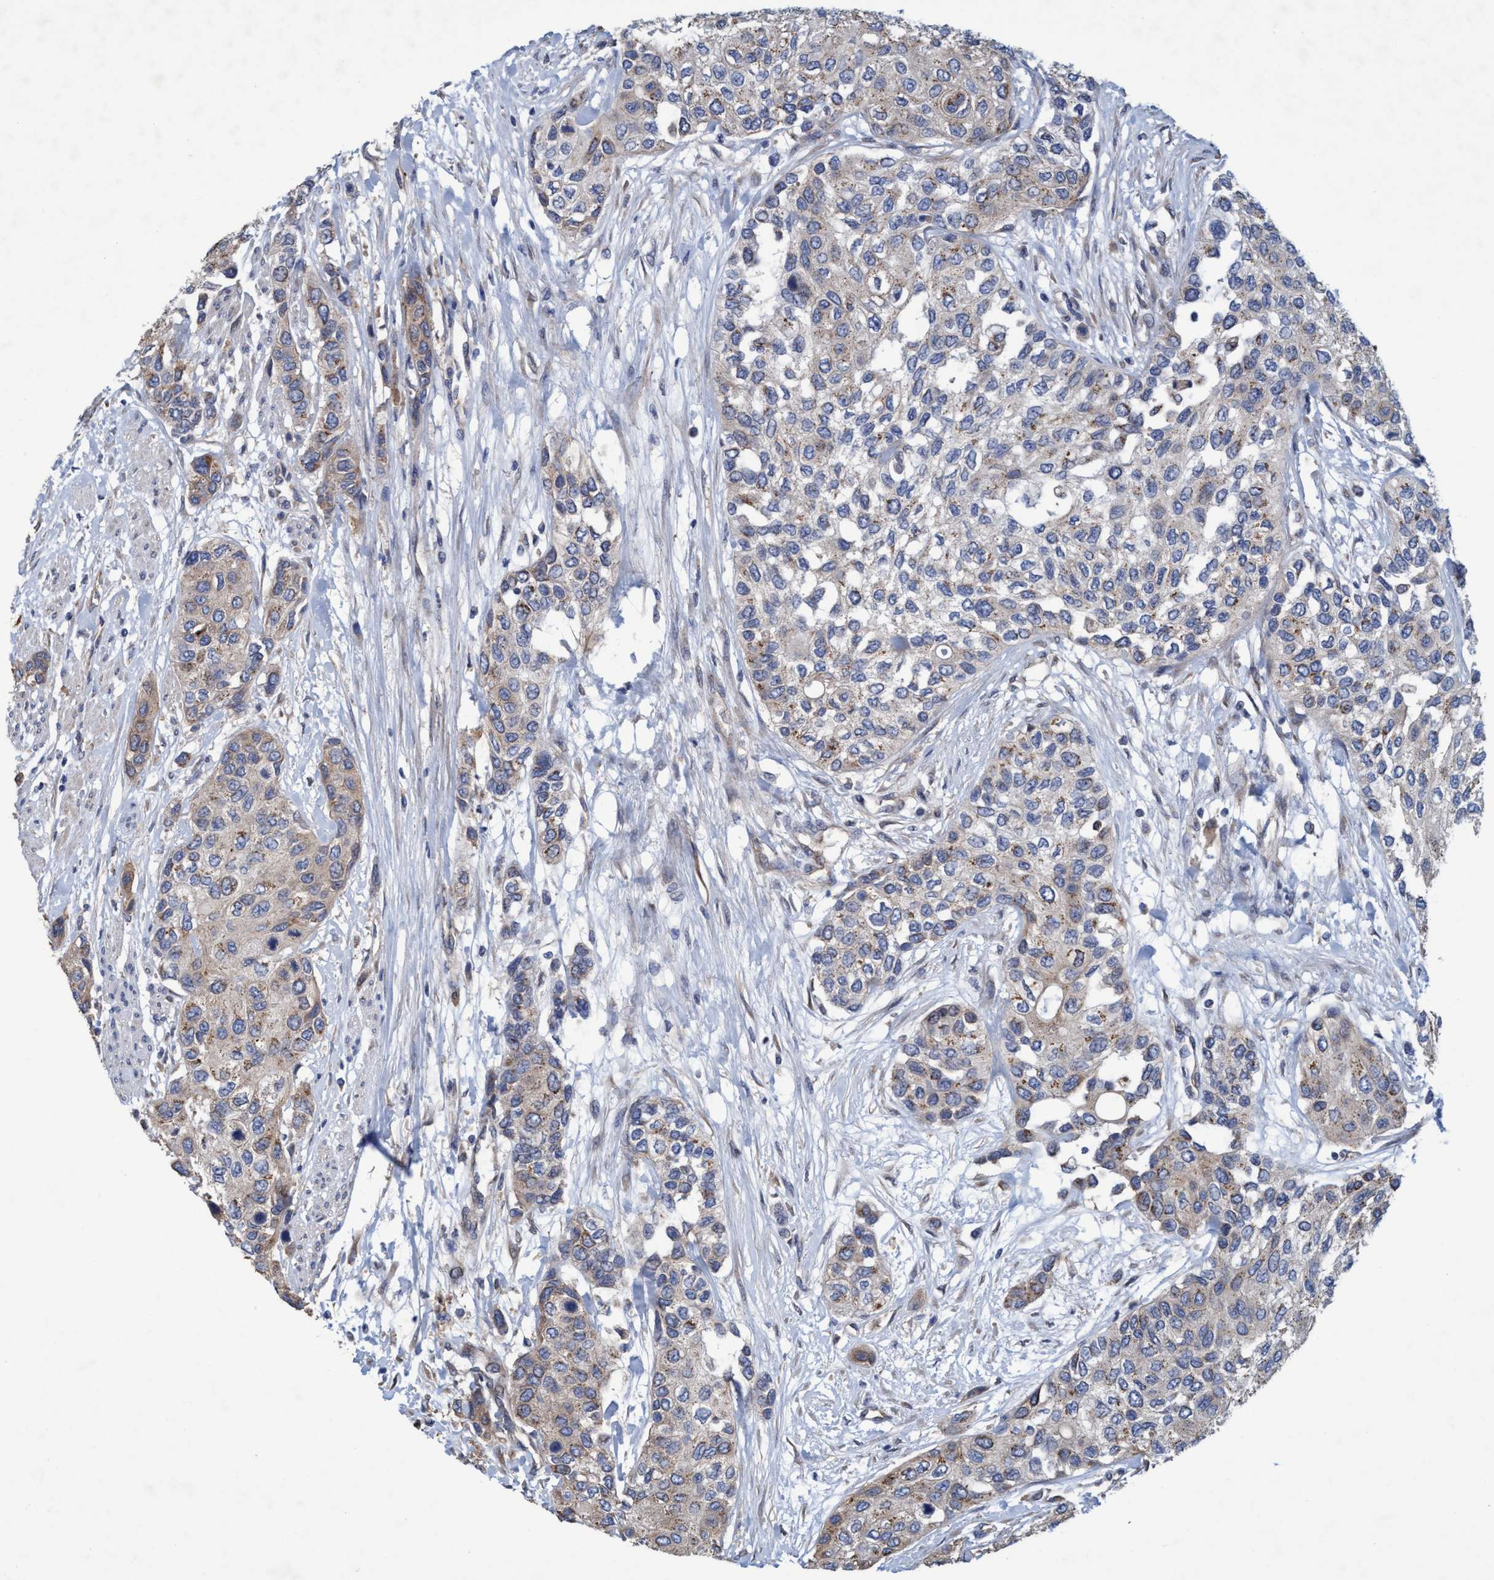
{"staining": {"intensity": "weak", "quantity": ">75%", "location": "cytoplasmic/membranous"}, "tissue": "urothelial cancer", "cell_type": "Tumor cells", "image_type": "cancer", "snomed": [{"axis": "morphology", "description": "Urothelial carcinoma, High grade"}, {"axis": "topography", "description": "Urinary bladder"}], "caption": "Immunohistochemistry (IHC) of human urothelial carcinoma (high-grade) shows low levels of weak cytoplasmic/membranous staining in about >75% of tumor cells.", "gene": "BICD2", "patient": {"sex": "female", "age": 56}}